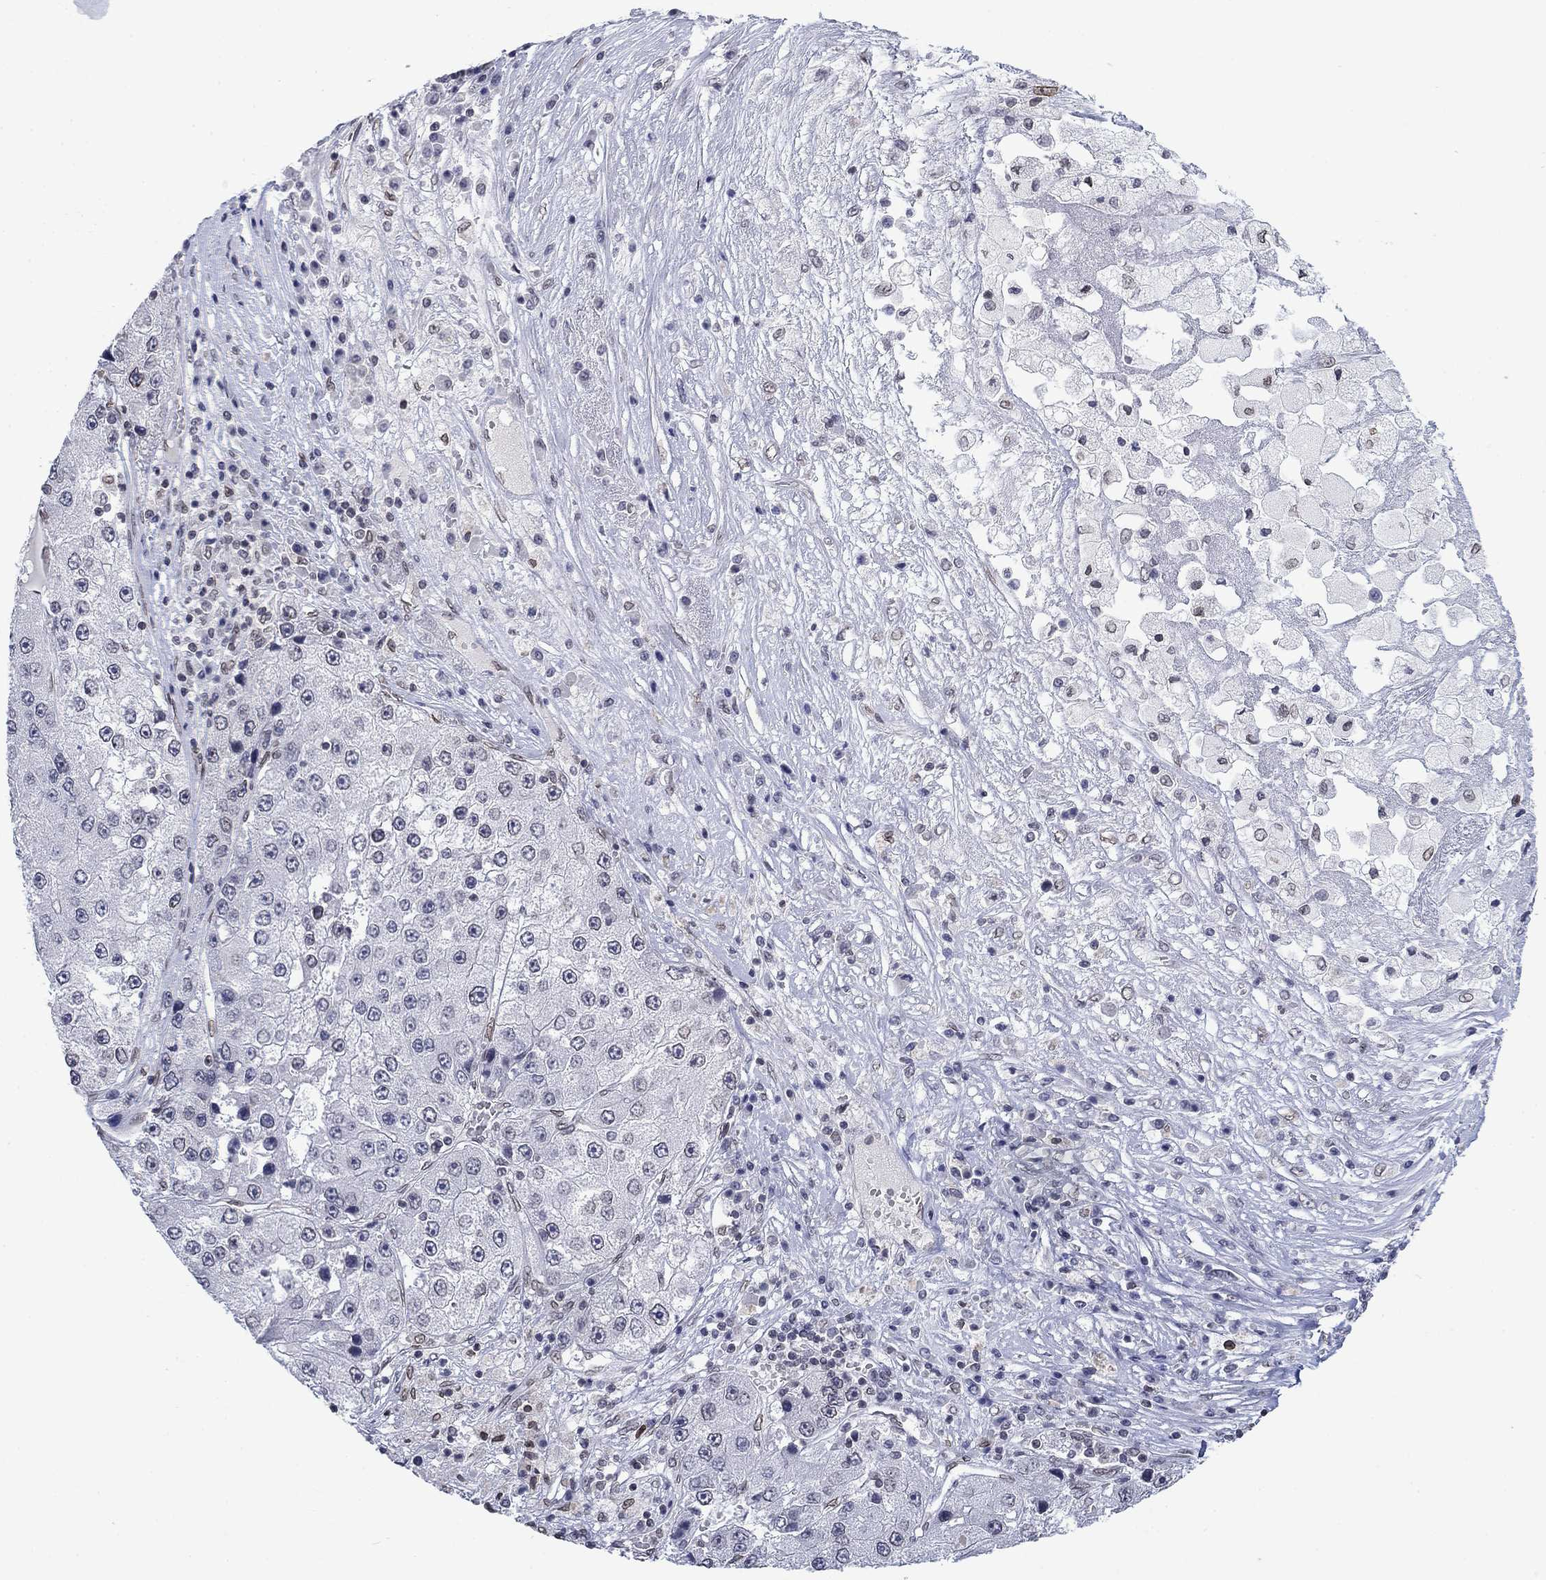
{"staining": {"intensity": "negative", "quantity": "none", "location": "none"}, "tissue": "liver cancer", "cell_type": "Tumor cells", "image_type": "cancer", "snomed": [{"axis": "morphology", "description": "Carcinoma, Hepatocellular, NOS"}, {"axis": "topography", "description": "Liver"}], "caption": "This is a image of immunohistochemistry (IHC) staining of liver hepatocellular carcinoma, which shows no expression in tumor cells.", "gene": "TOR1AIP1", "patient": {"sex": "female", "age": 73}}